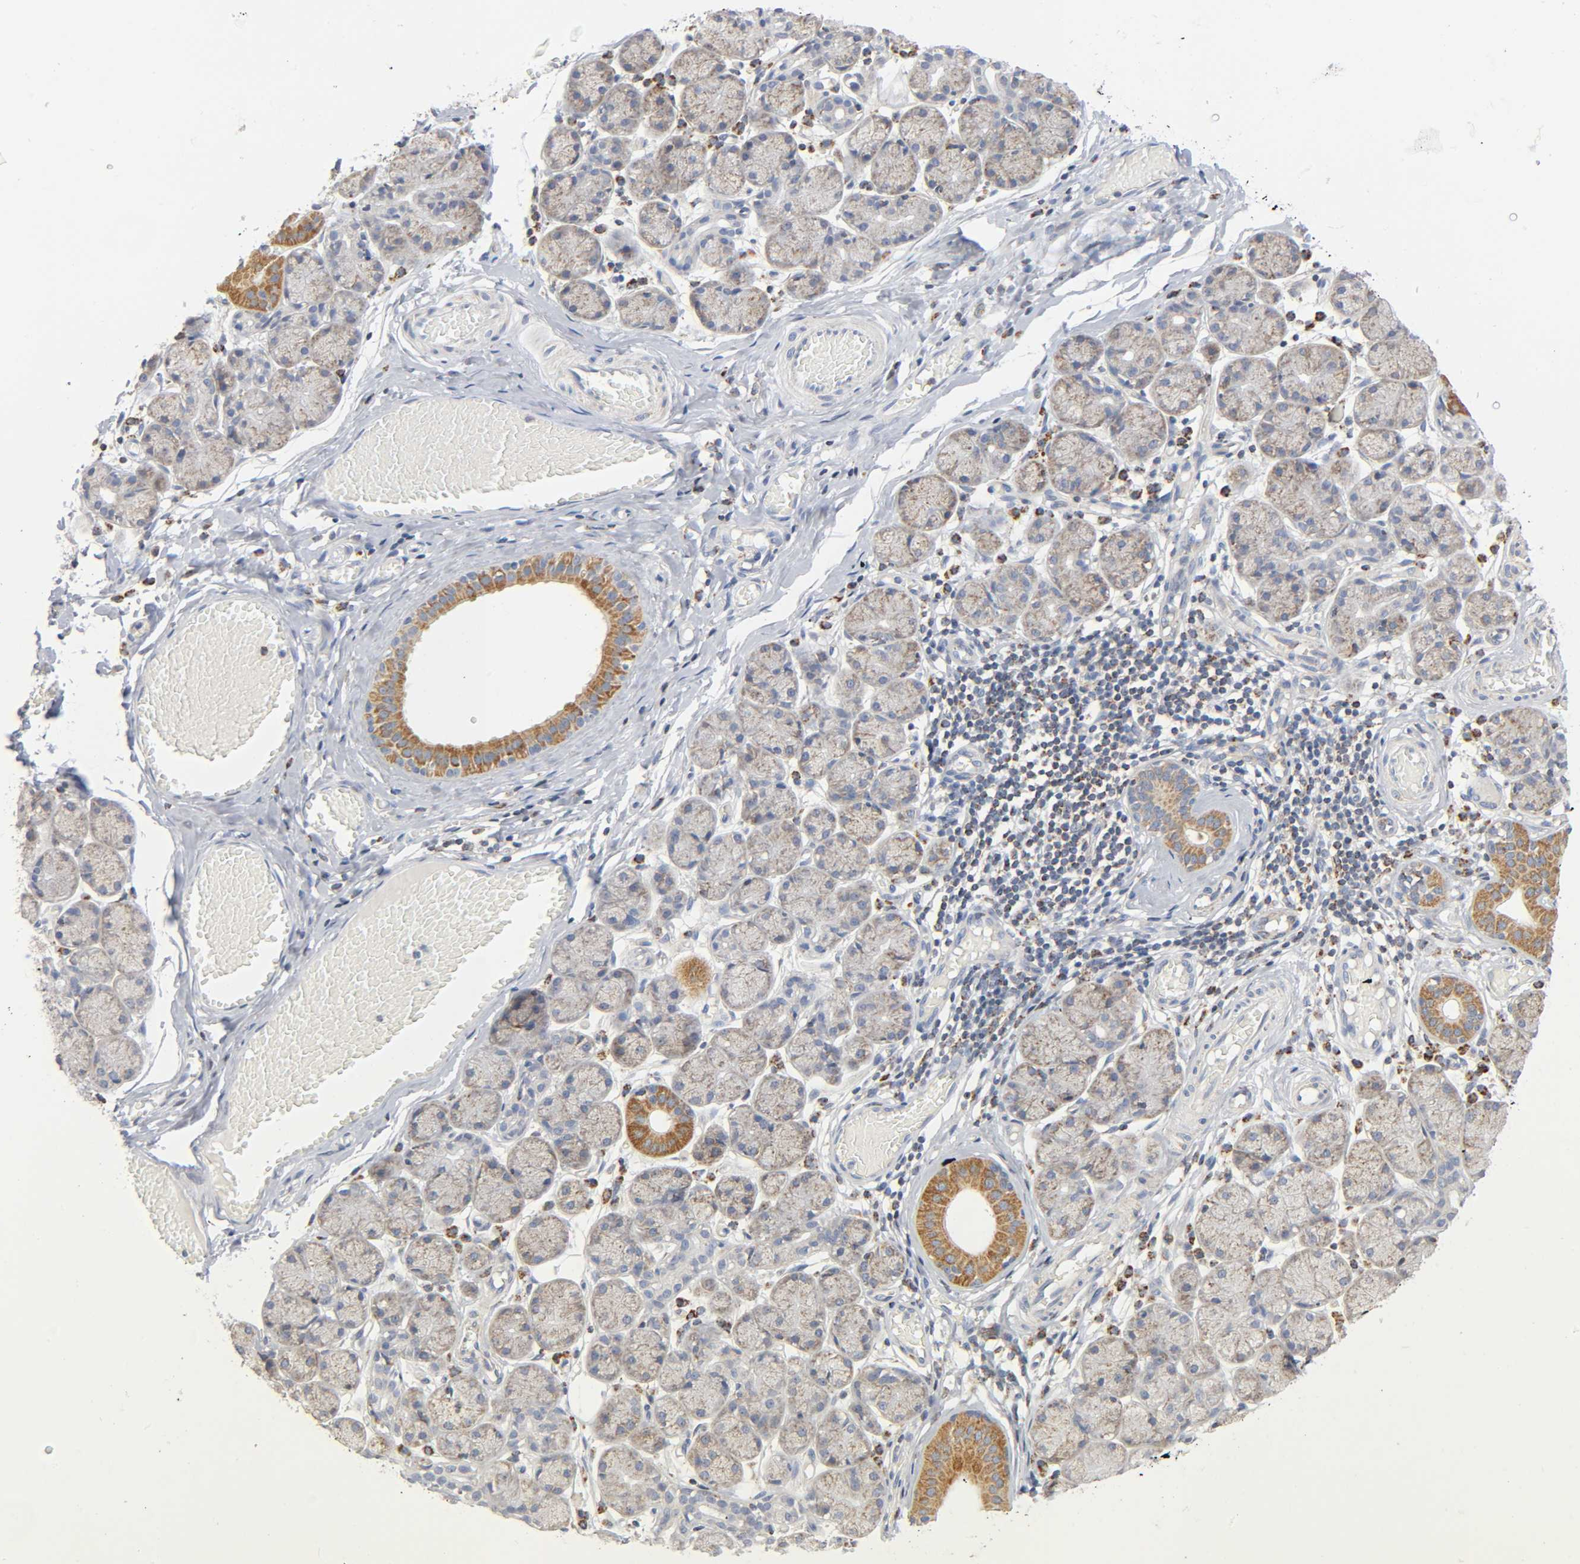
{"staining": {"intensity": "moderate", "quantity": ">75%", "location": "cytoplasmic/membranous"}, "tissue": "salivary gland", "cell_type": "Glandular cells", "image_type": "normal", "snomed": [{"axis": "morphology", "description": "Normal tissue, NOS"}, {"axis": "topography", "description": "Salivary gland"}], "caption": "DAB immunohistochemical staining of benign human salivary gland reveals moderate cytoplasmic/membranous protein staining in about >75% of glandular cells.", "gene": "BAK1", "patient": {"sex": "female", "age": 24}}